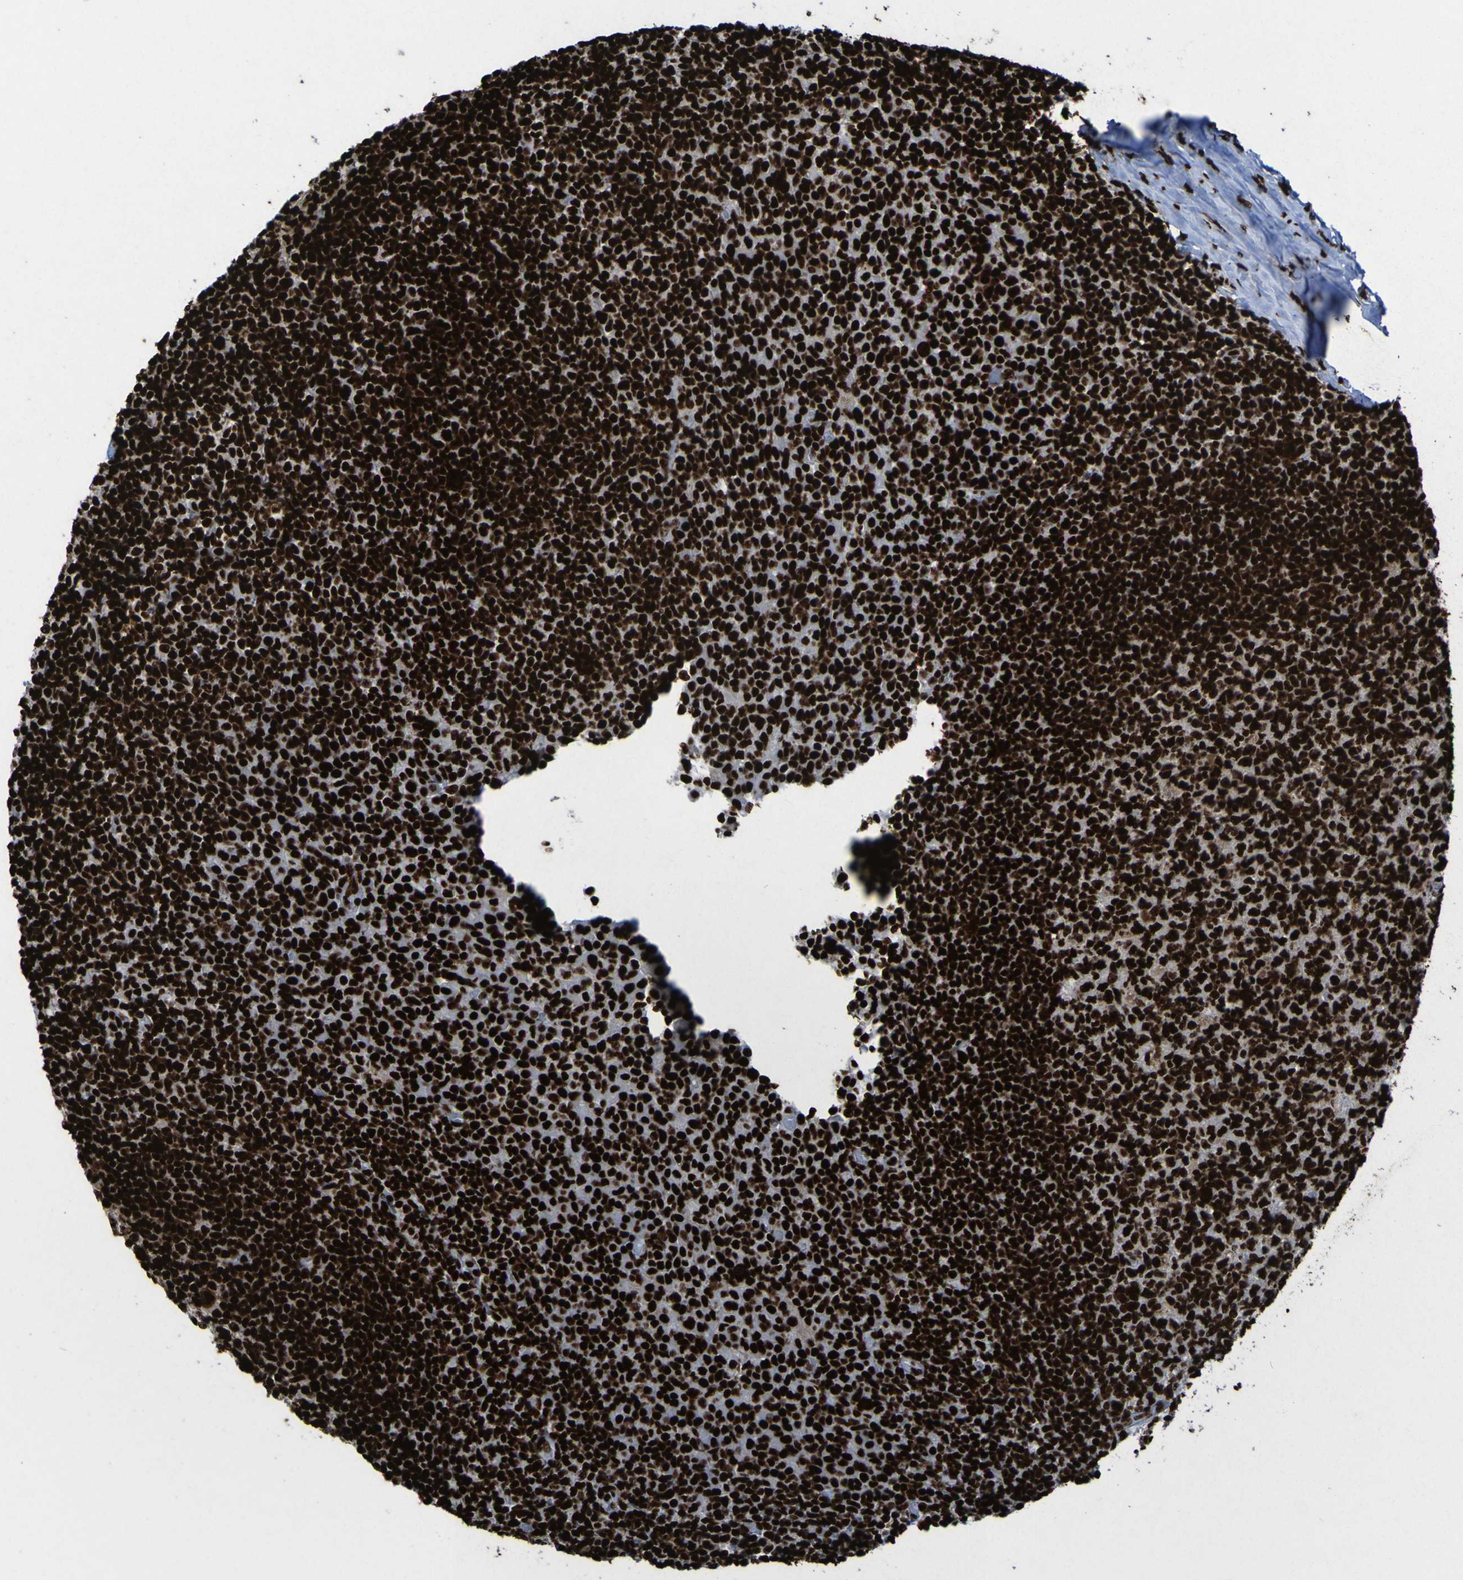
{"staining": {"intensity": "strong", "quantity": ">75%", "location": "nuclear"}, "tissue": "tonsil", "cell_type": "Germinal center cells", "image_type": "normal", "snomed": [{"axis": "morphology", "description": "Normal tissue, NOS"}, {"axis": "topography", "description": "Tonsil"}], "caption": "Immunohistochemistry histopathology image of benign human tonsil stained for a protein (brown), which reveals high levels of strong nuclear positivity in about >75% of germinal center cells.", "gene": "NPM1", "patient": {"sex": "female", "age": 19}}